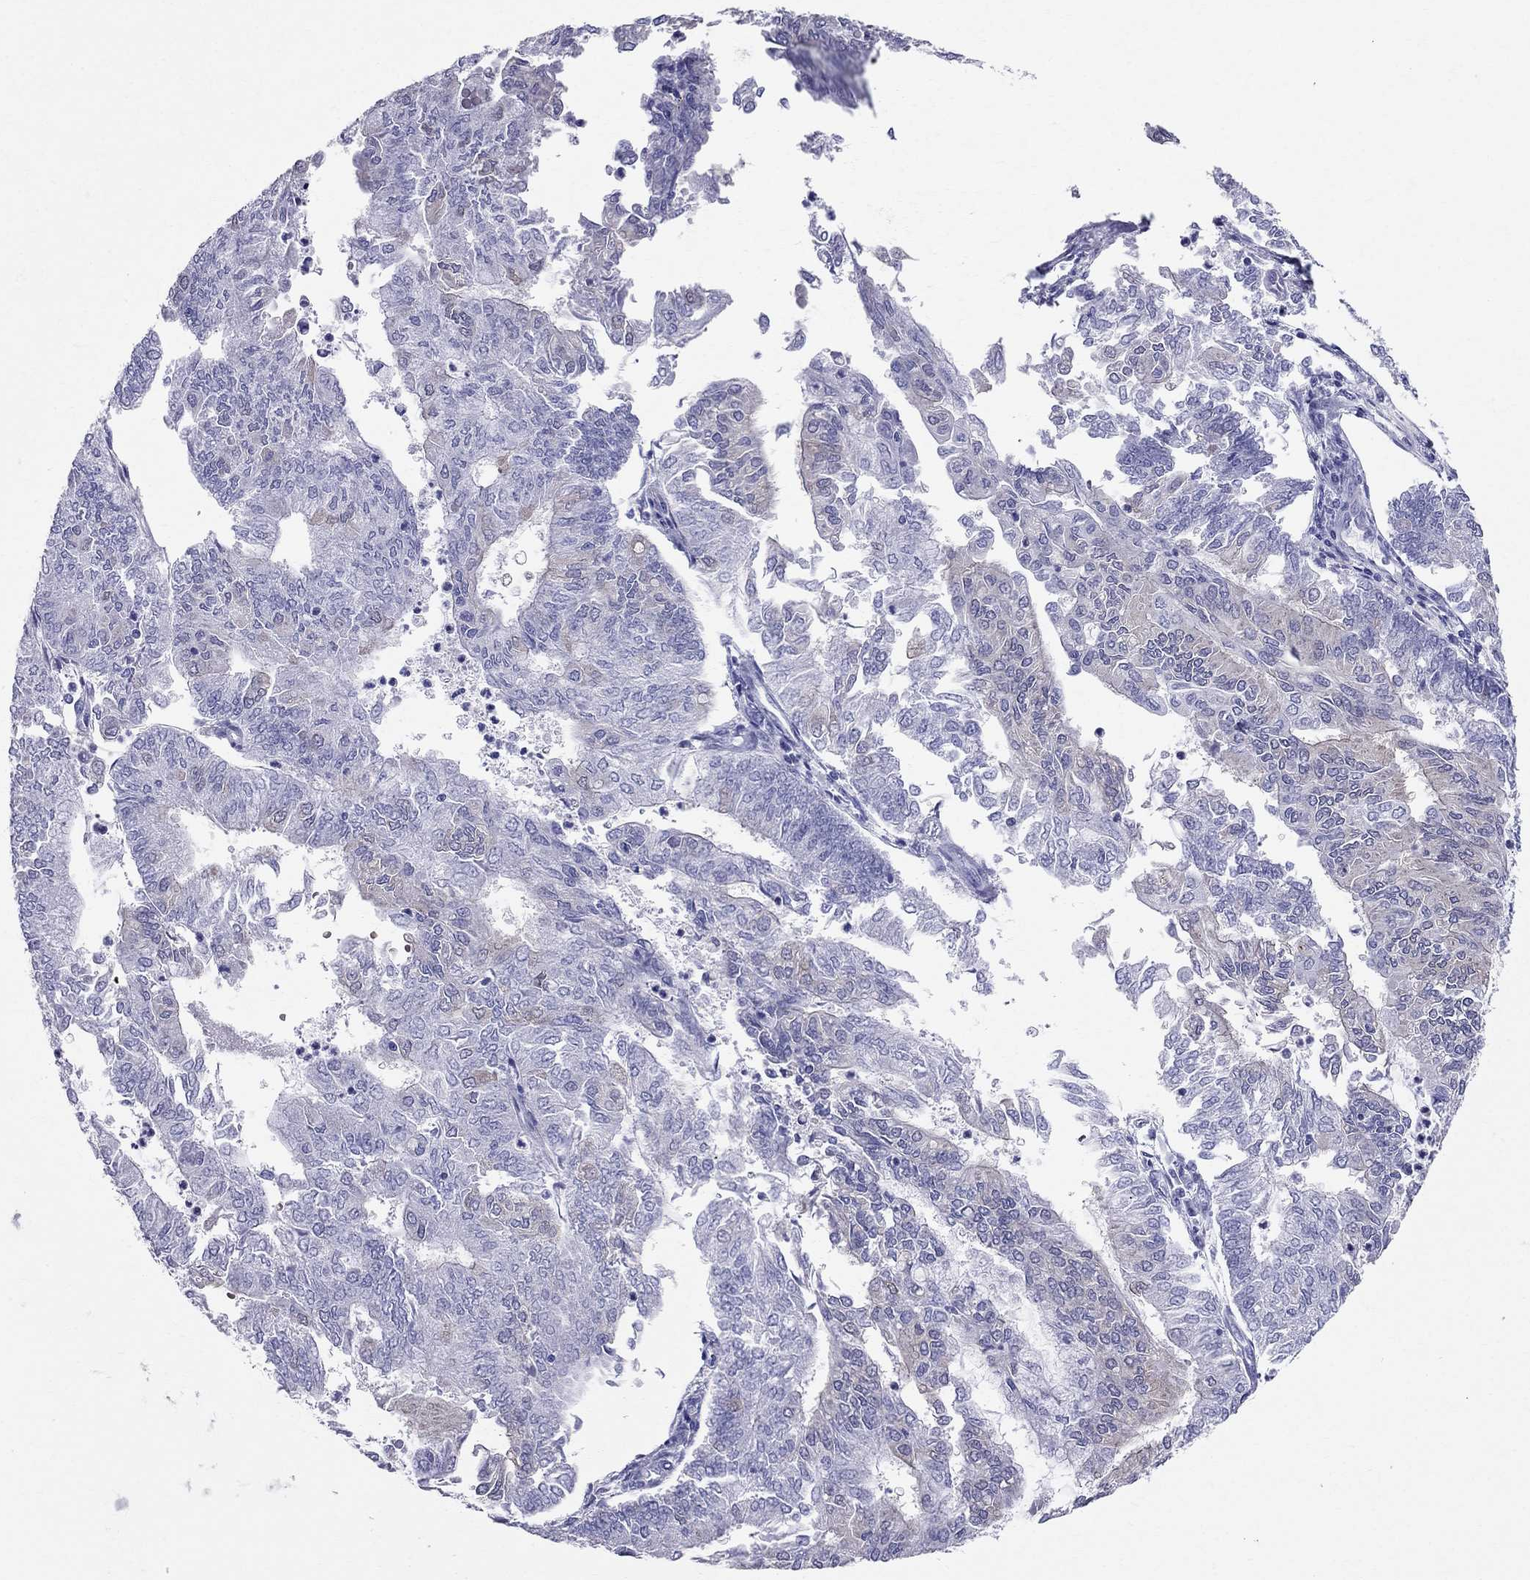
{"staining": {"intensity": "weak", "quantity": "<25%", "location": "cytoplasmic/membranous"}, "tissue": "endometrial cancer", "cell_type": "Tumor cells", "image_type": "cancer", "snomed": [{"axis": "morphology", "description": "Adenocarcinoma, NOS"}, {"axis": "topography", "description": "Endometrium"}], "caption": "The immunohistochemistry (IHC) photomicrograph has no significant expression in tumor cells of endometrial adenocarcinoma tissue.", "gene": "DNAAF6", "patient": {"sex": "female", "age": 59}}